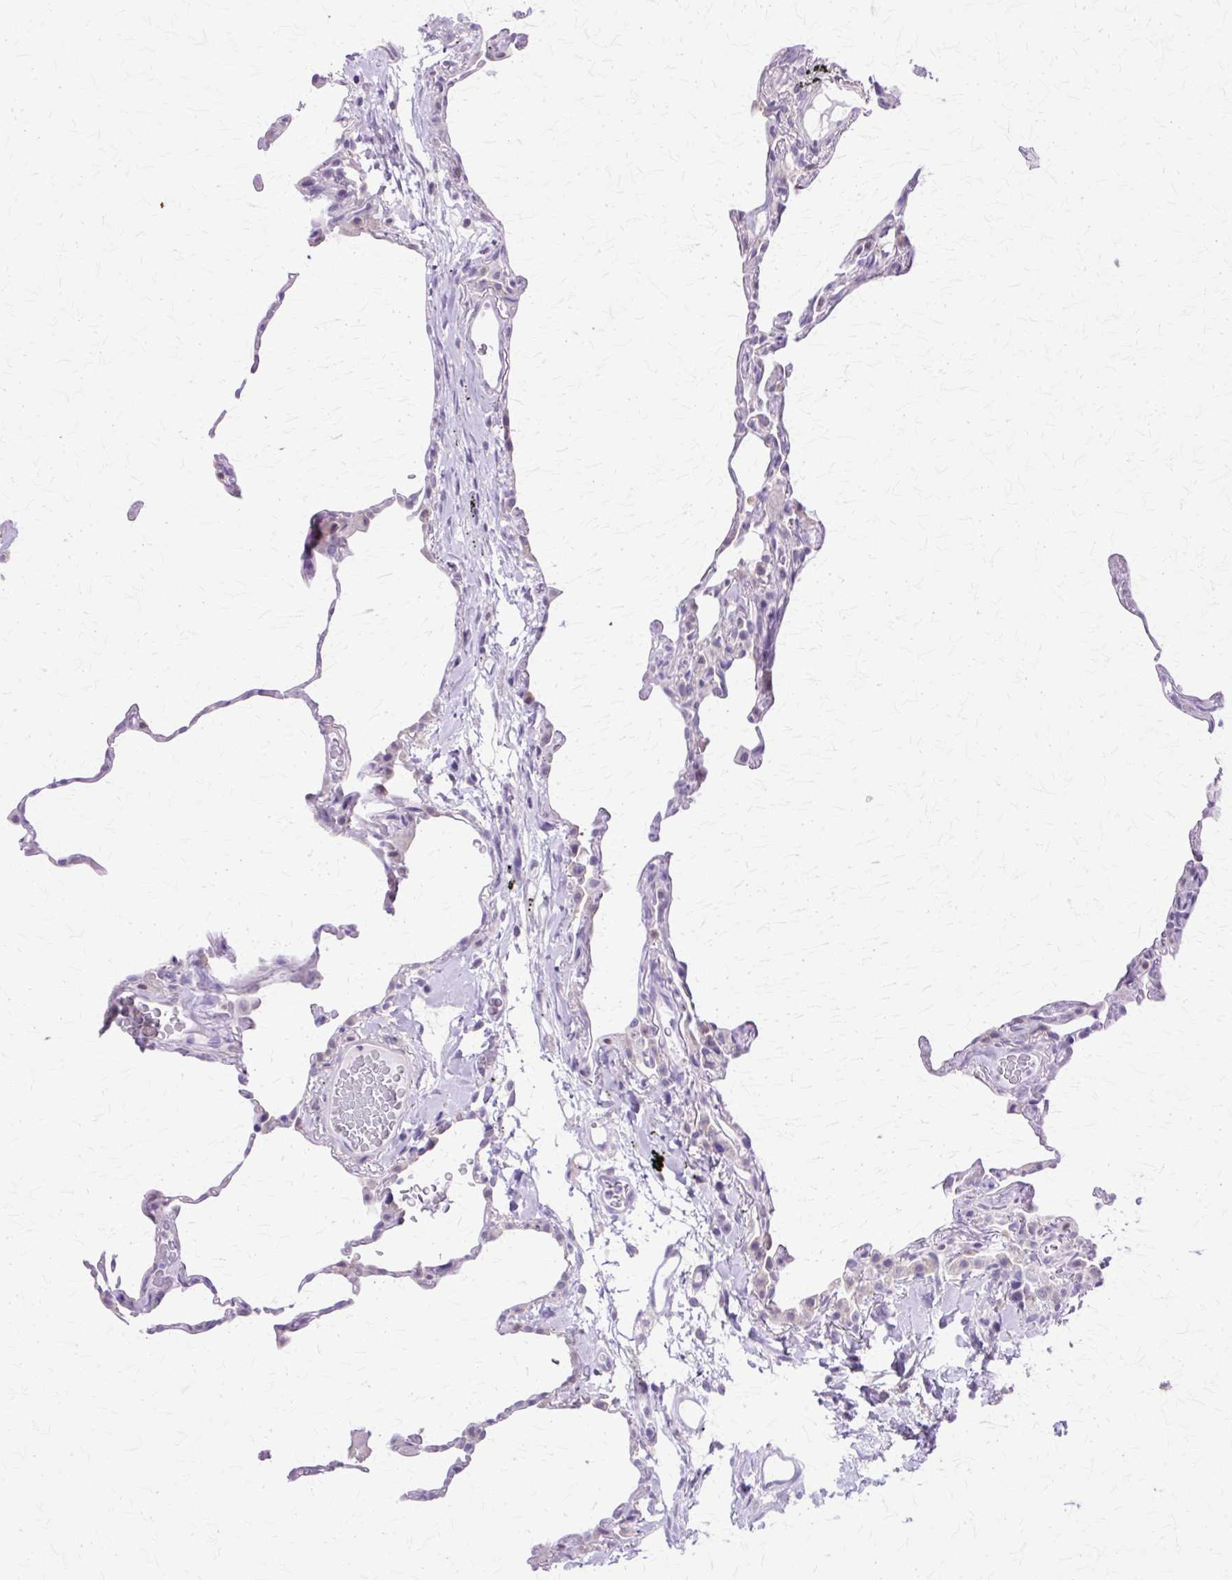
{"staining": {"intensity": "negative", "quantity": "none", "location": "none"}, "tissue": "lung", "cell_type": "Alveolar cells", "image_type": "normal", "snomed": [{"axis": "morphology", "description": "Normal tissue, NOS"}, {"axis": "topography", "description": "Lung"}], "caption": "IHC histopathology image of benign lung: lung stained with DAB (3,3'-diaminobenzidine) demonstrates no significant protein positivity in alveolar cells. Nuclei are stained in blue.", "gene": "HSPA1A", "patient": {"sex": "female", "age": 57}}